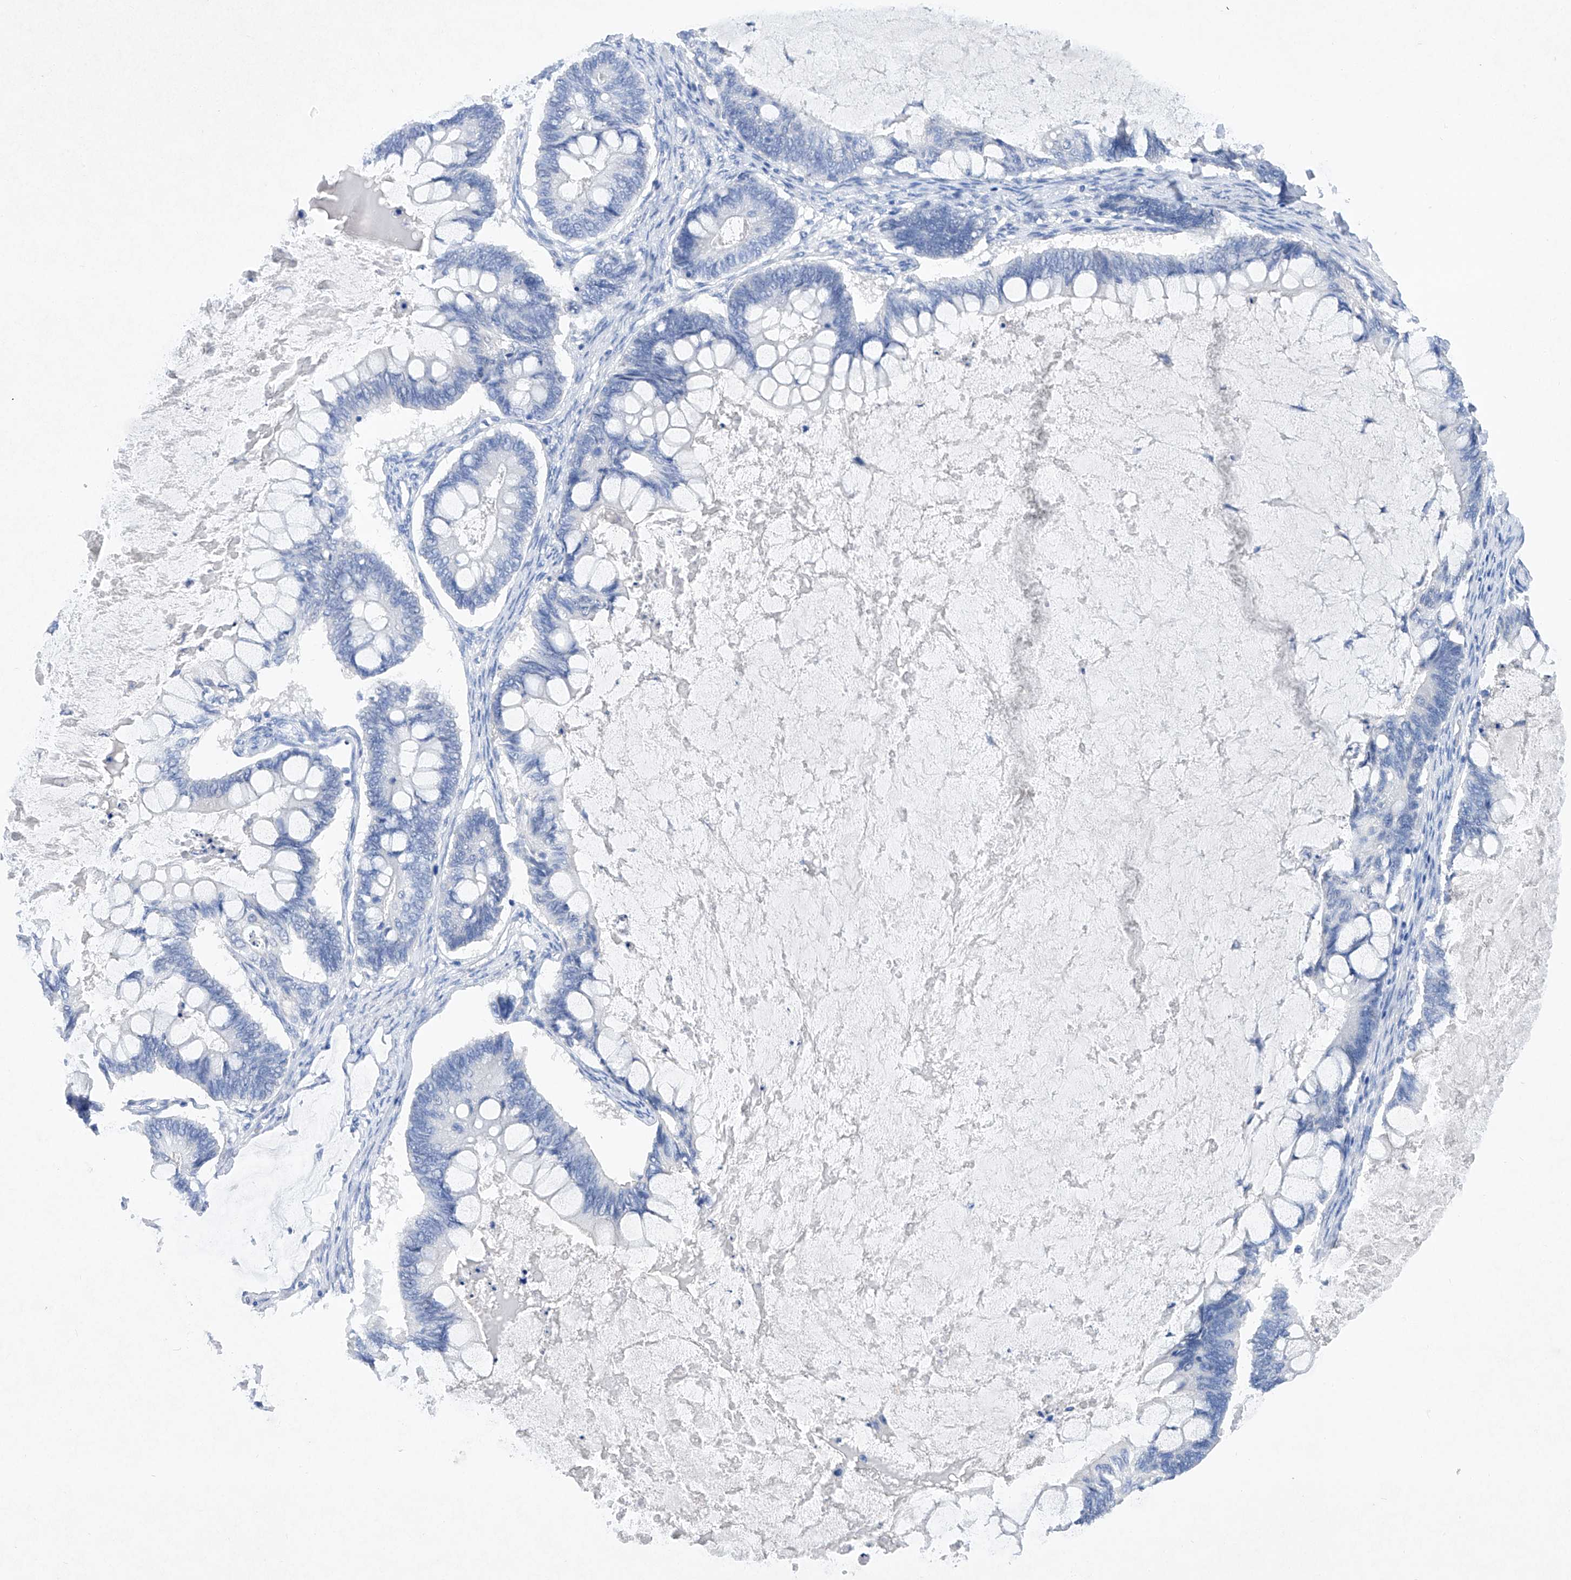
{"staining": {"intensity": "negative", "quantity": "none", "location": "none"}, "tissue": "ovarian cancer", "cell_type": "Tumor cells", "image_type": "cancer", "snomed": [{"axis": "morphology", "description": "Cystadenocarcinoma, mucinous, NOS"}, {"axis": "topography", "description": "Ovary"}], "caption": "An immunohistochemistry (IHC) photomicrograph of mucinous cystadenocarcinoma (ovarian) is shown. There is no staining in tumor cells of mucinous cystadenocarcinoma (ovarian).", "gene": "BARX2", "patient": {"sex": "female", "age": 61}}